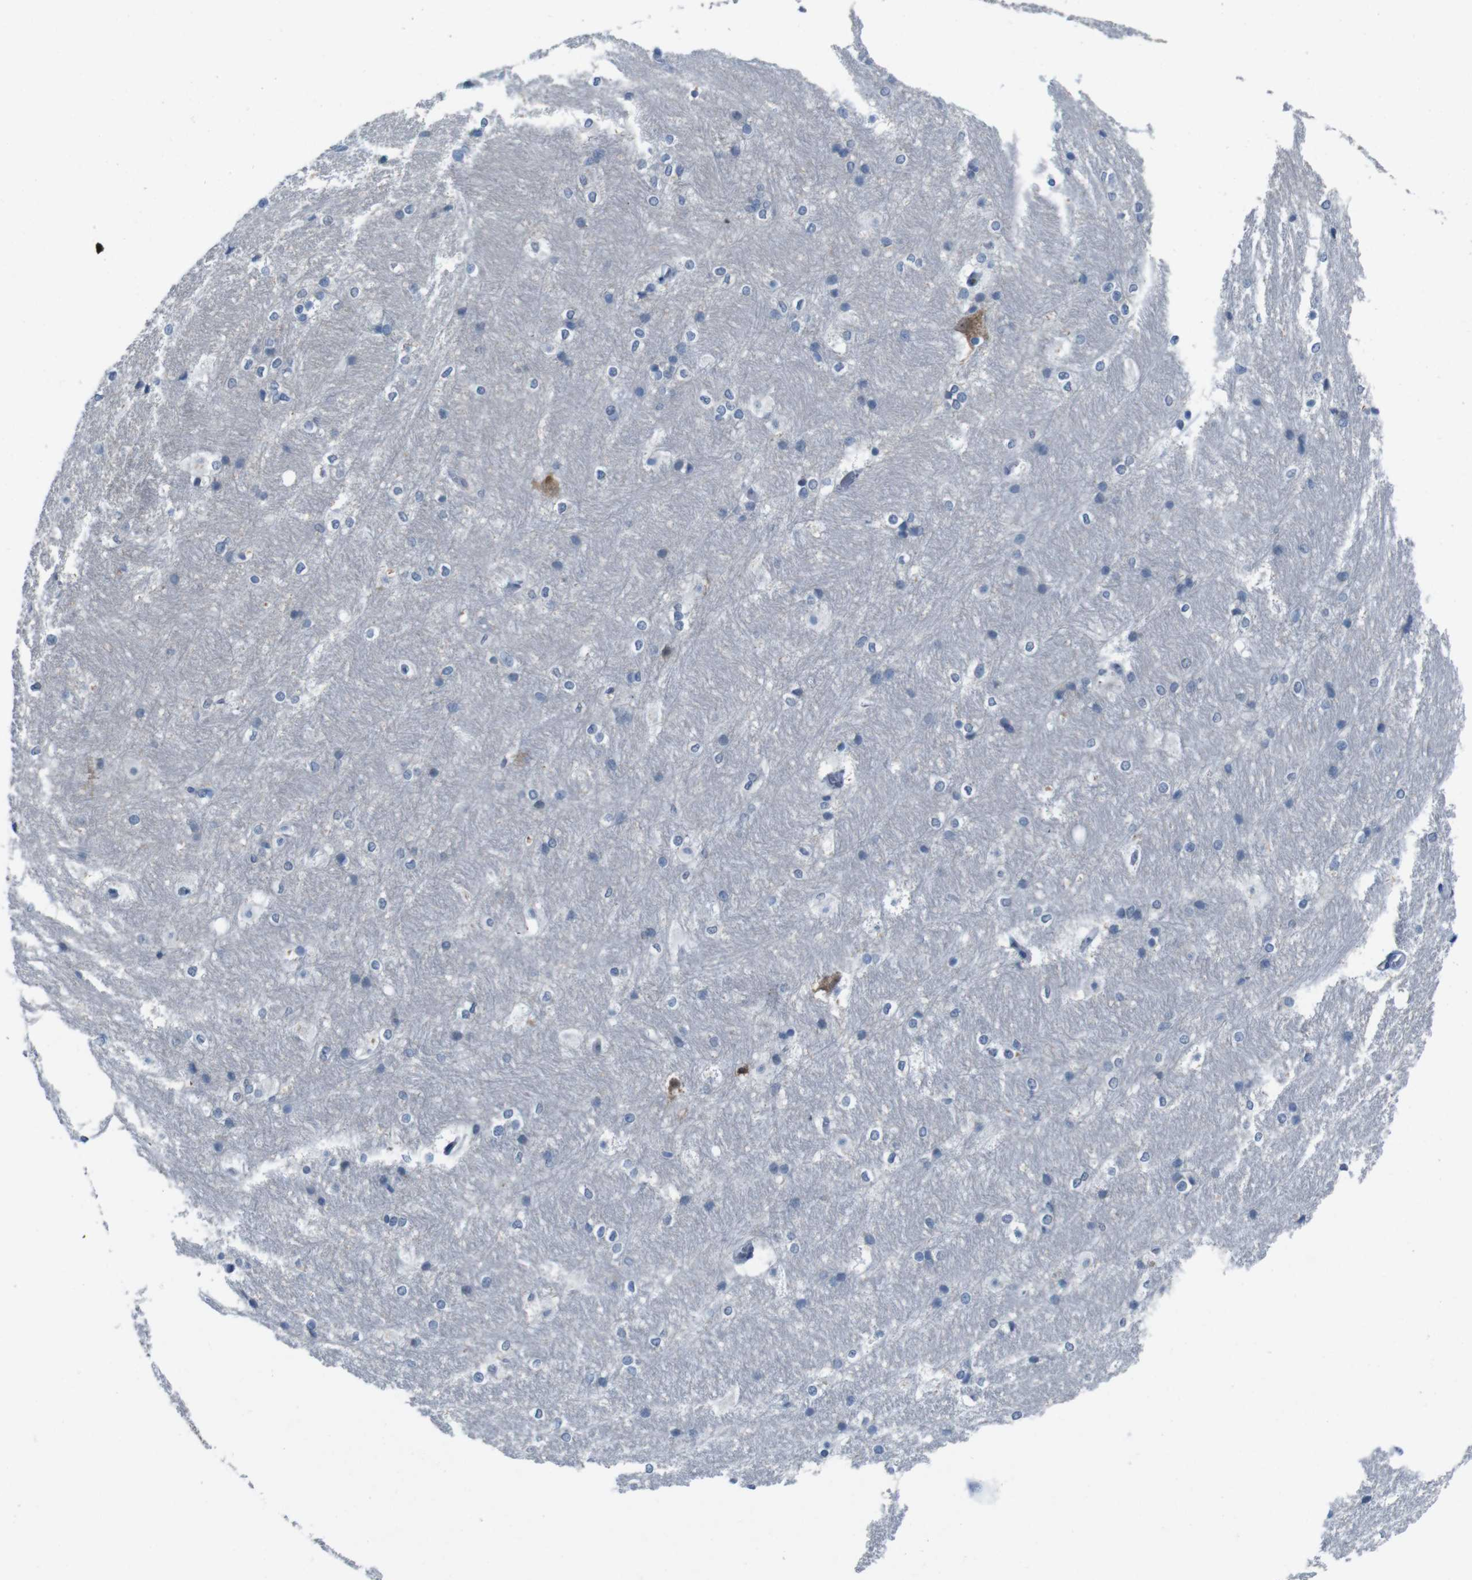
{"staining": {"intensity": "negative", "quantity": "none", "location": "none"}, "tissue": "hippocampus", "cell_type": "Glial cells", "image_type": "normal", "snomed": [{"axis": "morphology", "description": "Normal tissue, NOS"}, {"axis": "topography", "description": "Hippocampus"}], "caption": "Immunohistochemical staining of benign hippocampus demonstrates no significant expression in glial cells.", "gene": "CDHR2", "patient": {"sex": "female", "age": 19}}